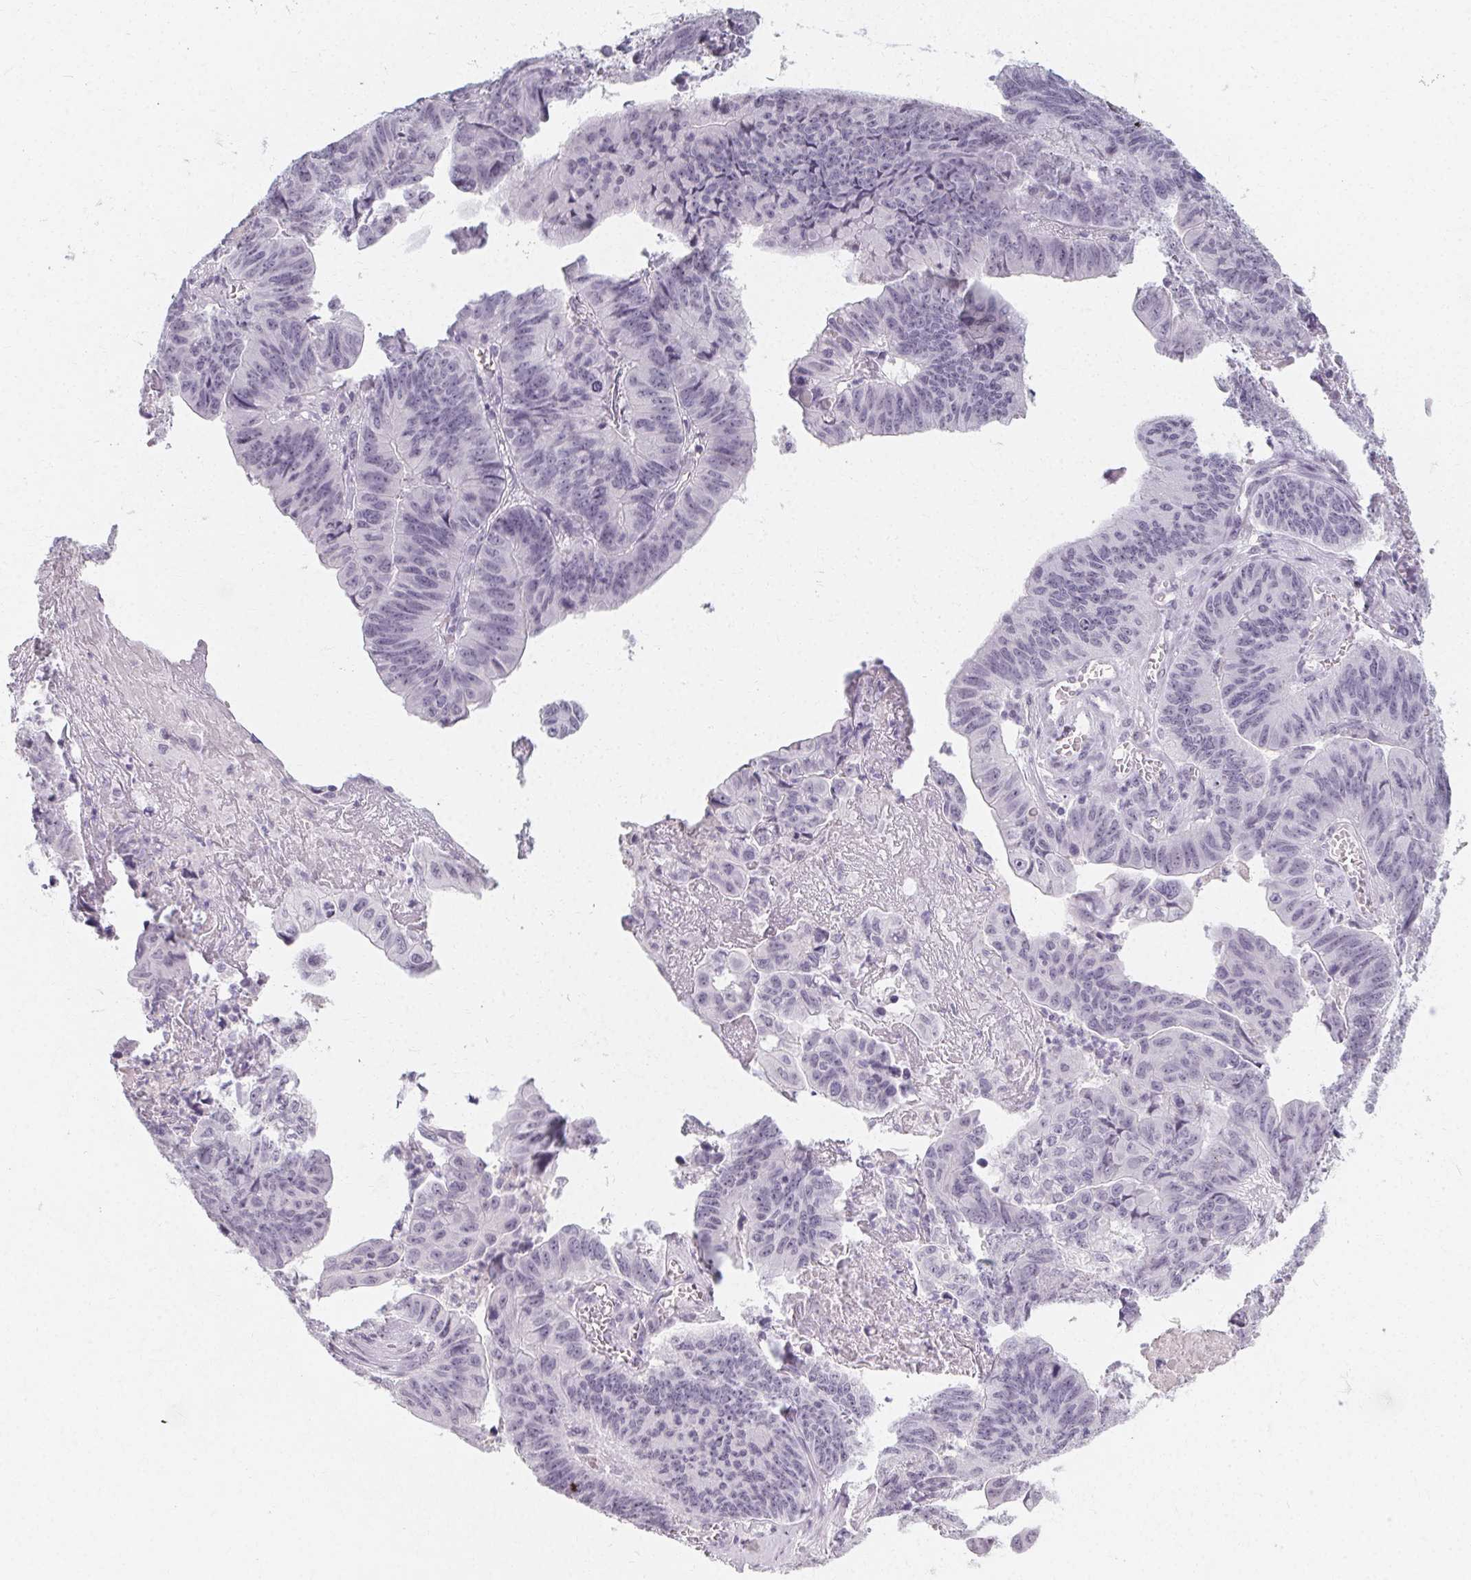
{"staining": {"intensity": "negative", "quantity": "none", "location": "none"}, "tissue": "stomach cancer", "cell_type": "Tumor cells", "image_type": "cancer", "snomed": [{"axis": "morphology", "description": "Adenocarcinoma, NOS"}, {"axis": "topography", "description": "Stomach, lower"}], "caption": "Tumor cells show no significant protein staining in adenocarcinoma (stomach). (DAB IHC, high magnification).", "gene": "SYNPR", "patient": {"sex": "male", "age": 77}}